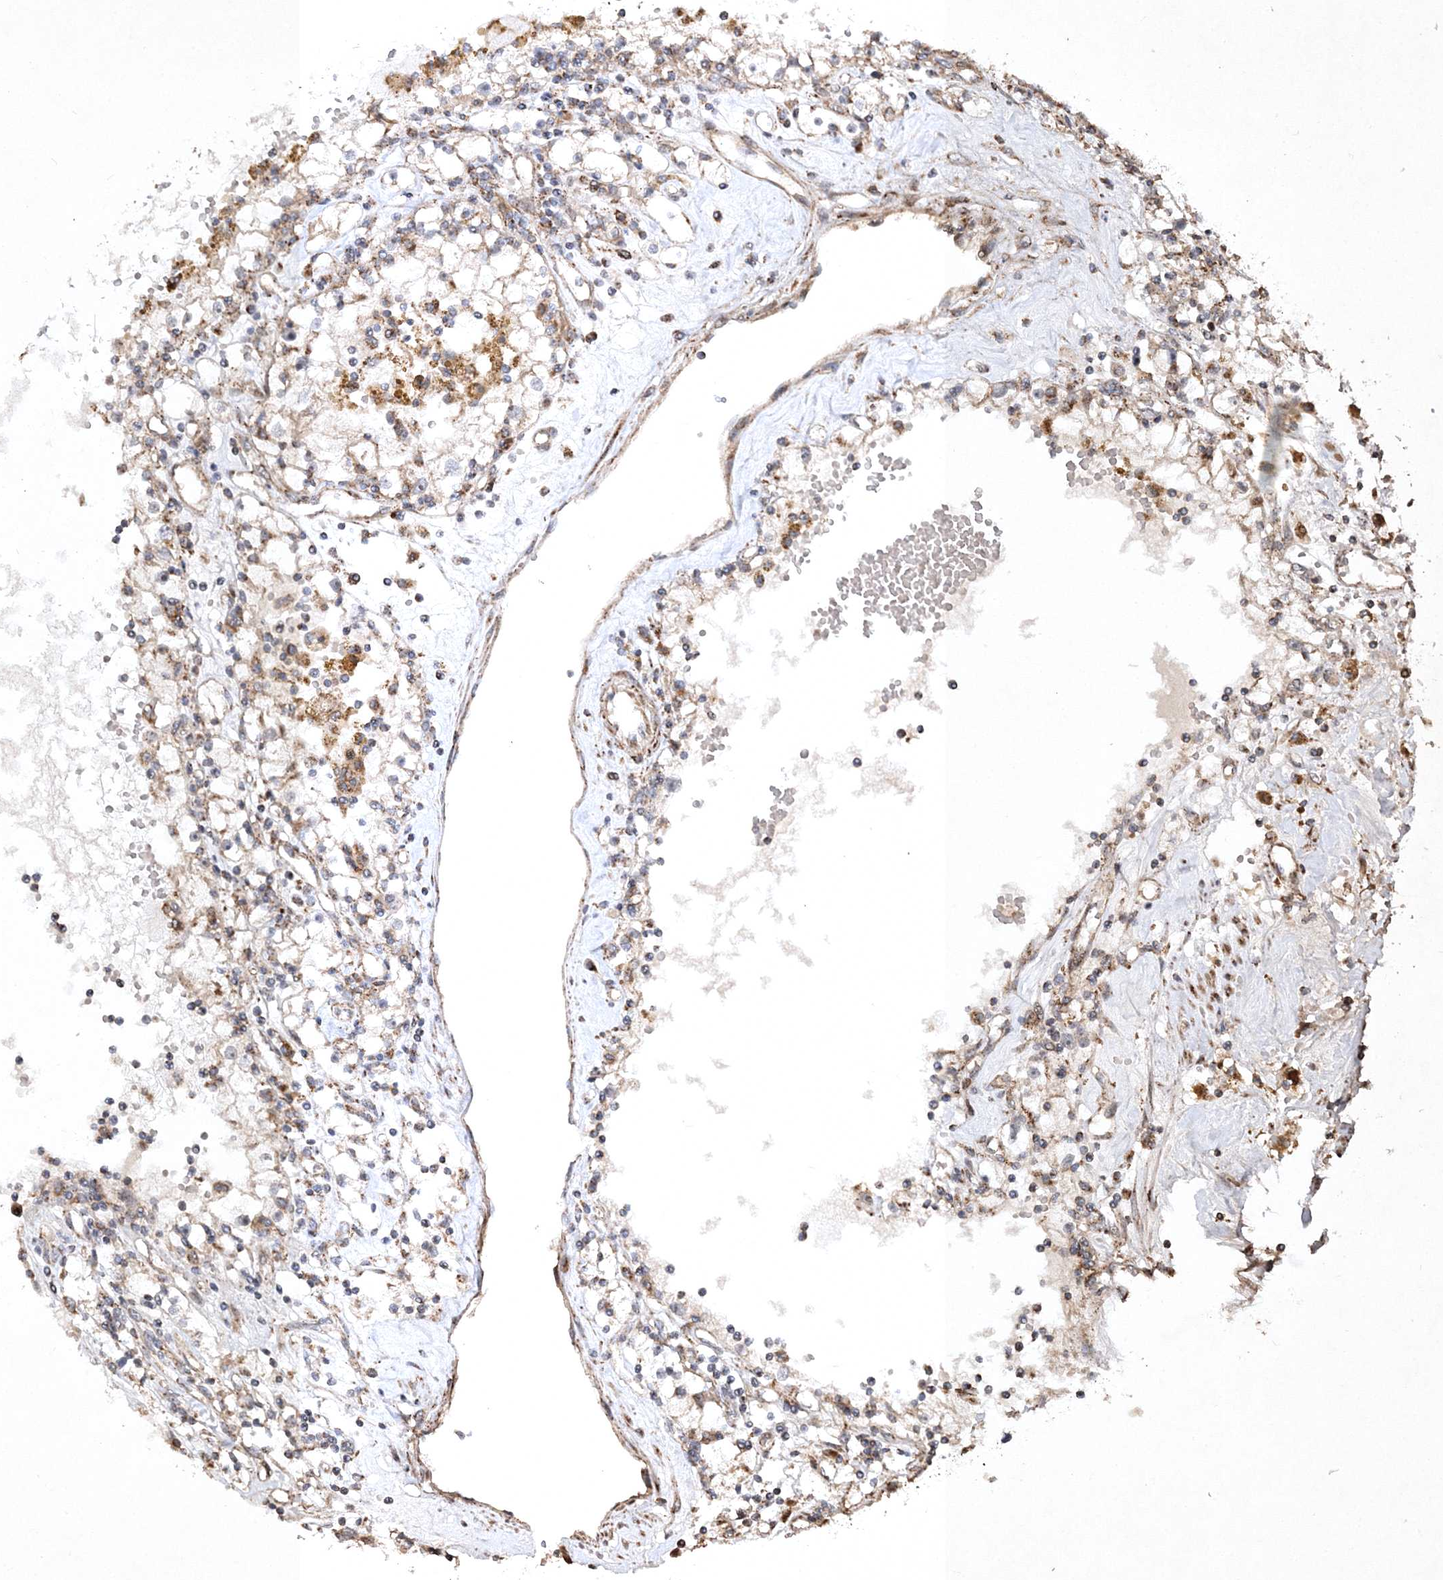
{"staining": {"intensity": "weak", "quantity": "25%-75%", "location": "cytoplasmic/membranous"}, "tissue": "renal cancer", "cell_type": "Tumor cells", "image_type": "cancer", "snomed": [{"axis": "morphology", "description": "Adenocarcinoma, NOS"}, {"axis": "topography", "description": "Kidney"}], "caption": "Adenocarcinoma (renal) stained with immunohistochemistry (IHC) displays weak cytoplasmic/membranous staining in approximately 25%-75% of tumor cells.", "gene": "SCRN3", "patient": {"sex": "male", "age": 56}}